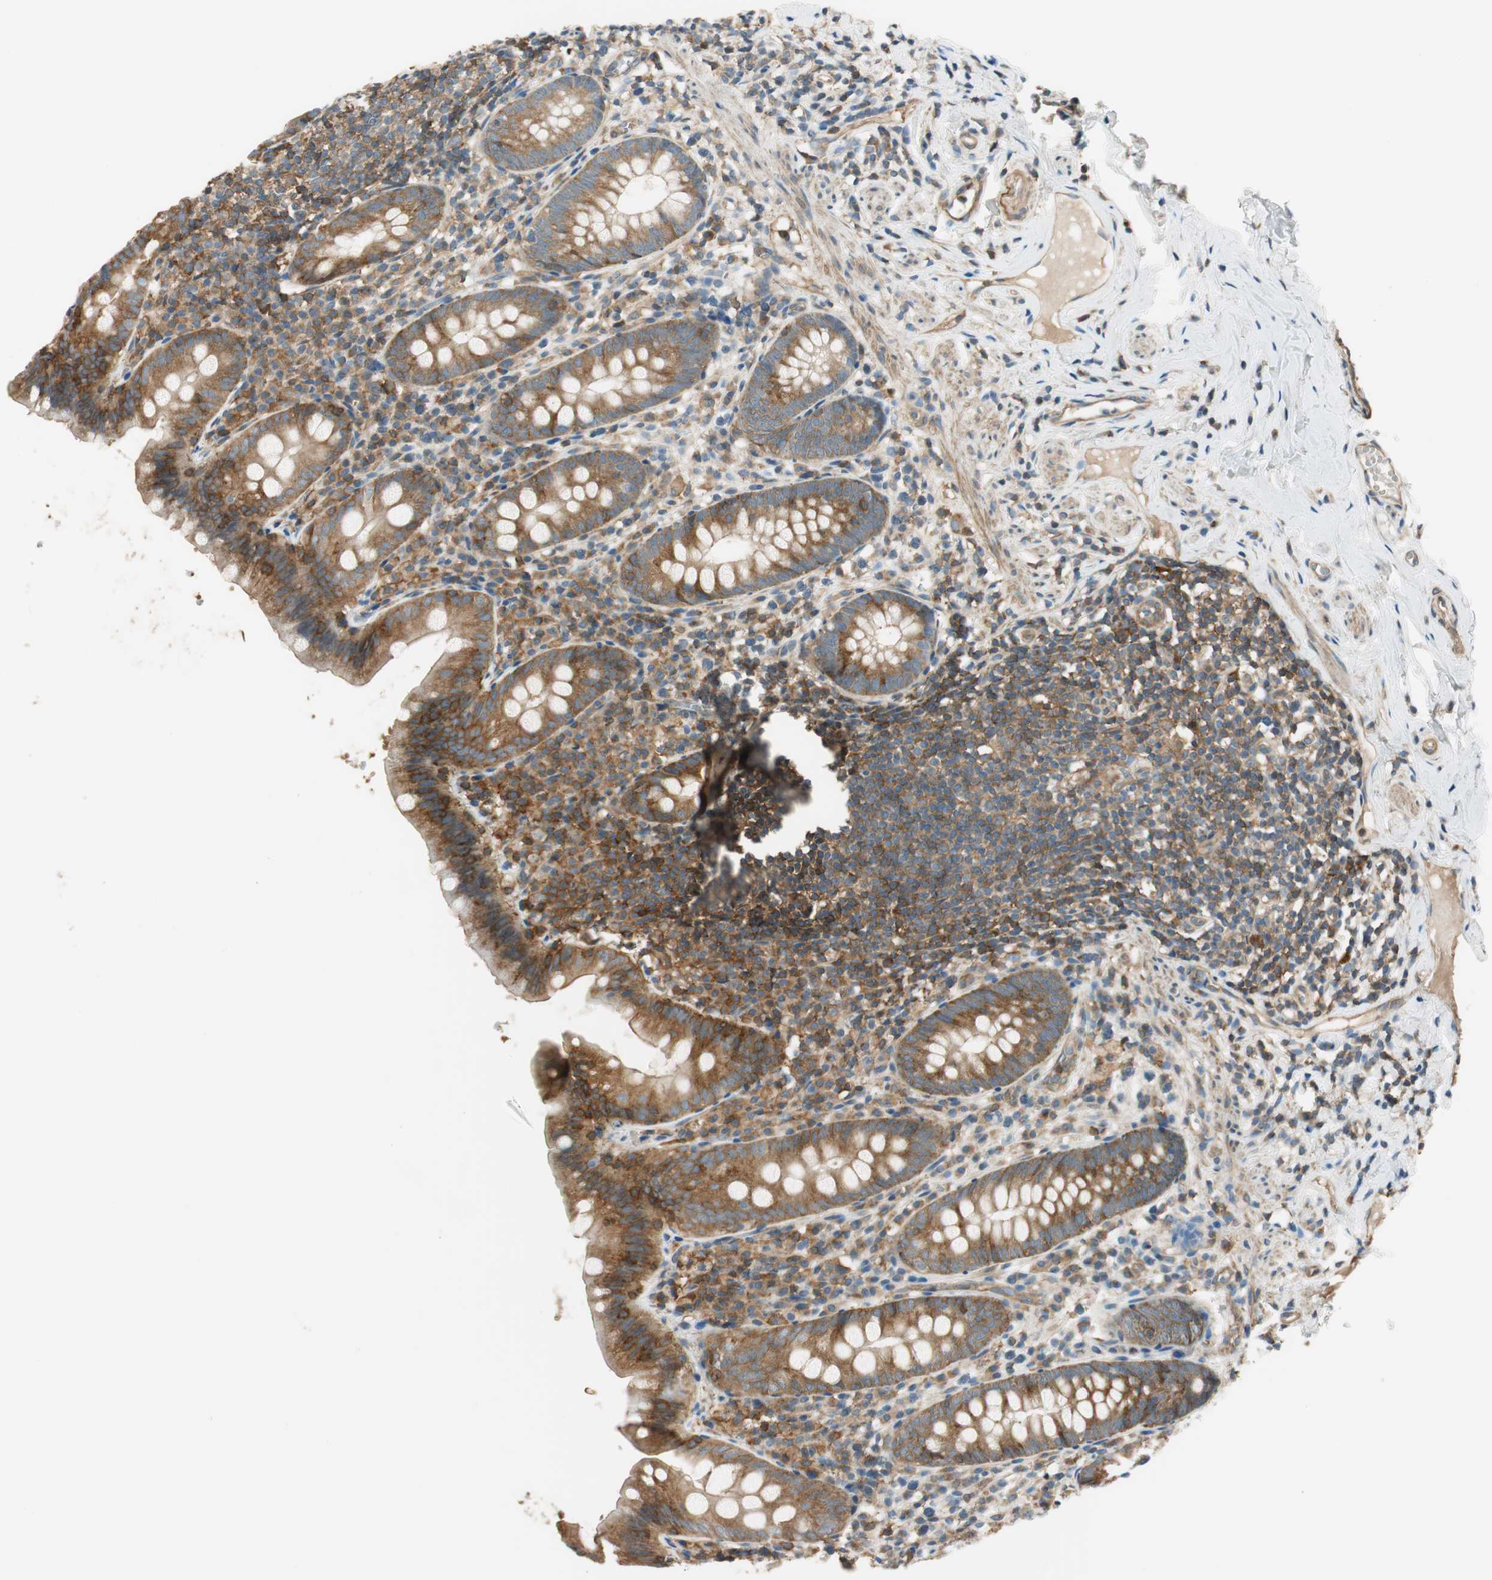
{"staining": {"intensity": "strong", "quantity": ">75%", "location": "cytoplasmic/membranous"}, "tissue": "appendix", "cell_type": "Glandular cells", "image_type": "normal", "snomed": [{"axis": "morphology", "description": "Normal tissue, NOS"}, {"axis": "topography", "description": "Appendix"}], "caption": "A high-resolution image shows immunohistochemistry staining of unremarkable appendix, which shows strong cytoplasmic/membranous positivity in about >75% of glandular cells.", "gene": "PI4K2B", "patient": {"sex": "male", "age": 52}}